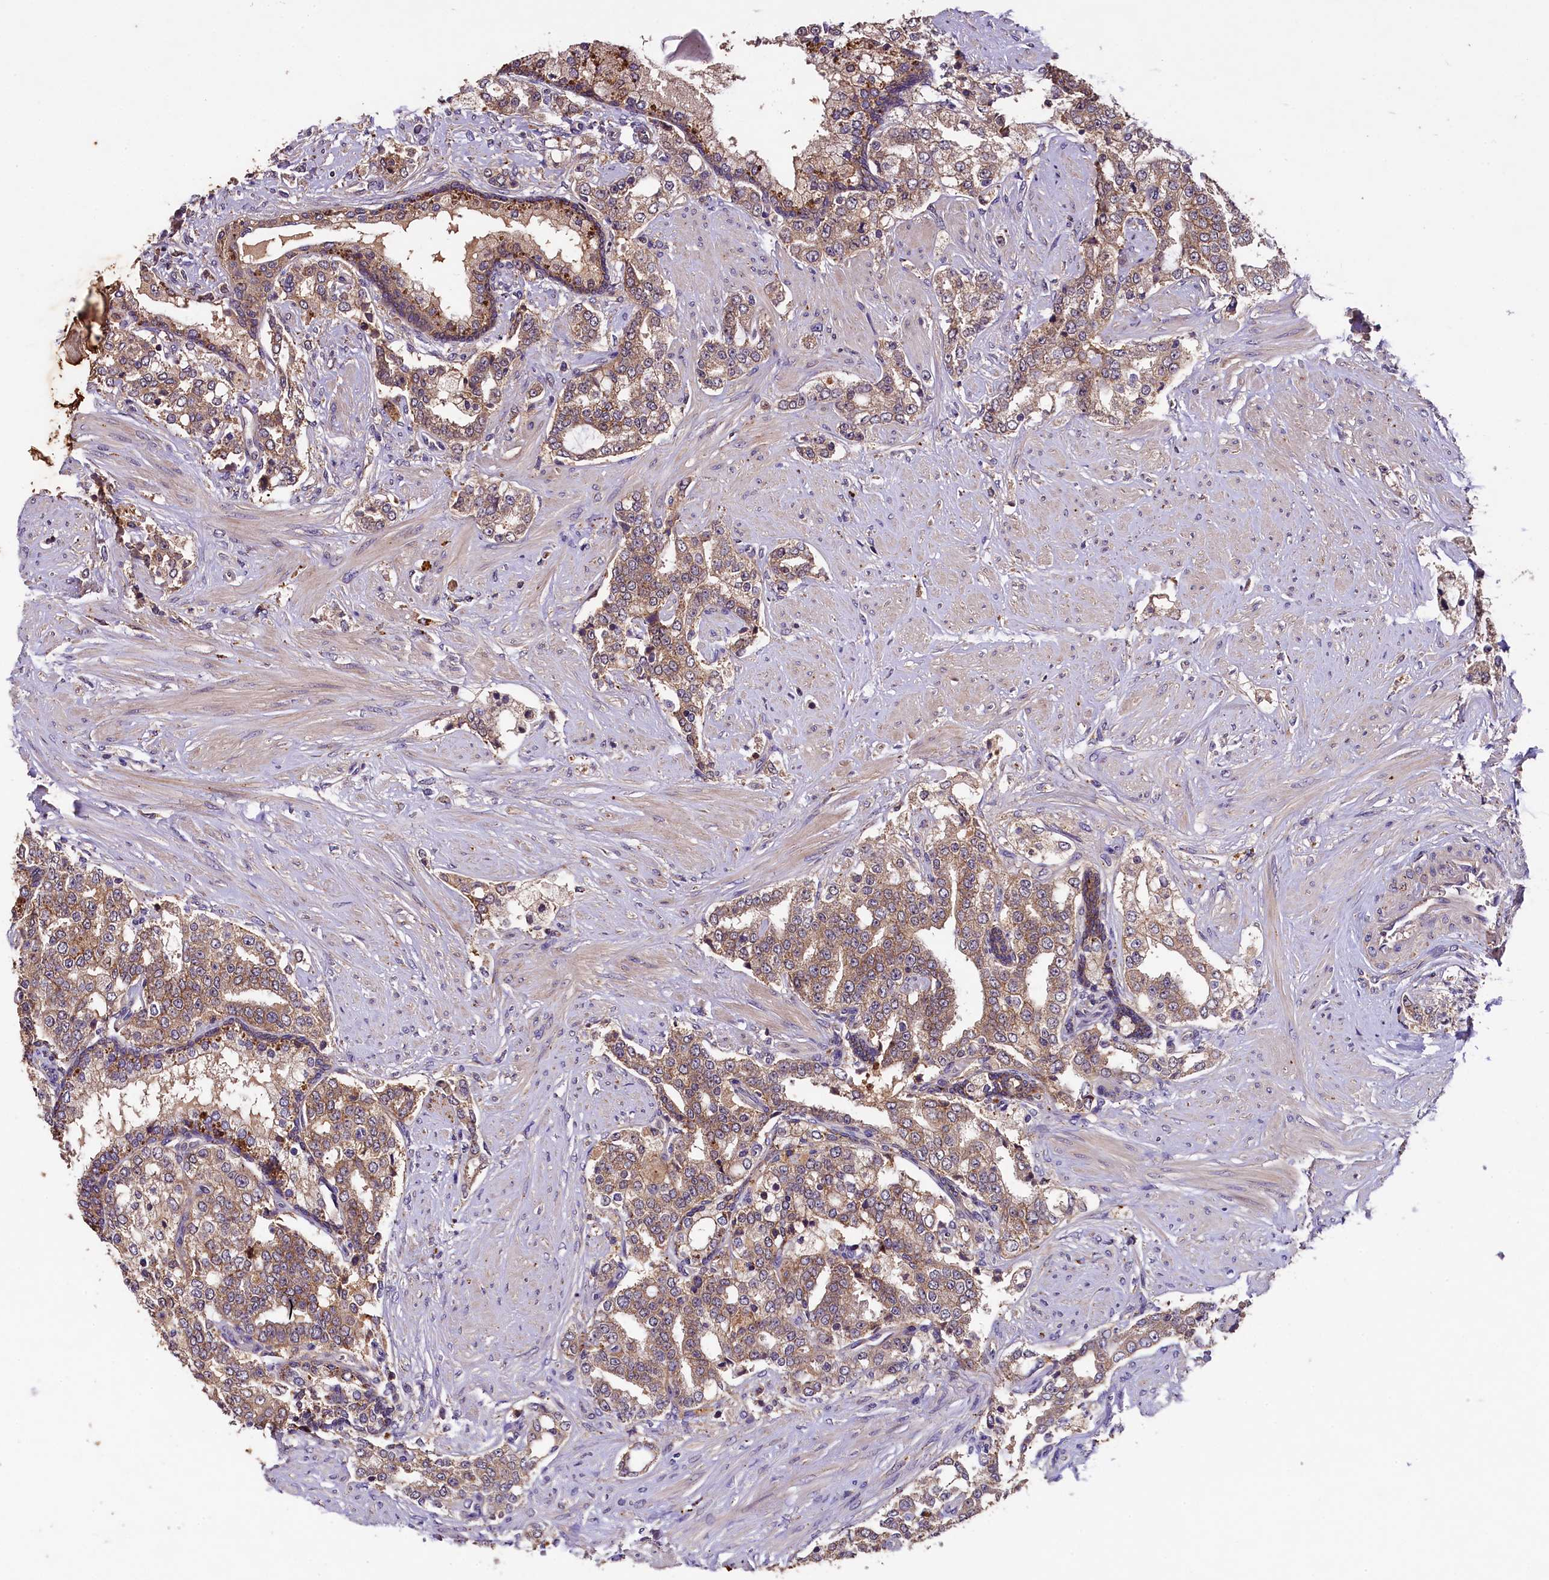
{"staining": {"intensity": "moderate", "quantity": ">75%", "location": "cytoplasmic/membranous"}, "tissue": "prostate cancer", "cell_type": "Tumor cells", "image_type": "cancer", "snomed": [{"axis": "morphology", "description": "Adenocarcinoma, High grade"}, {"axis": "topography", "description": "Prostate"}], "caption": "Moderate cytoplasmic/membranous protein staining is appreciated in about >75% of tumor cells in prostate cancer (high-grade adenocarcinoma).", "gene": "PLXNB1", "patient": {"sex": "male", "age": 64}}